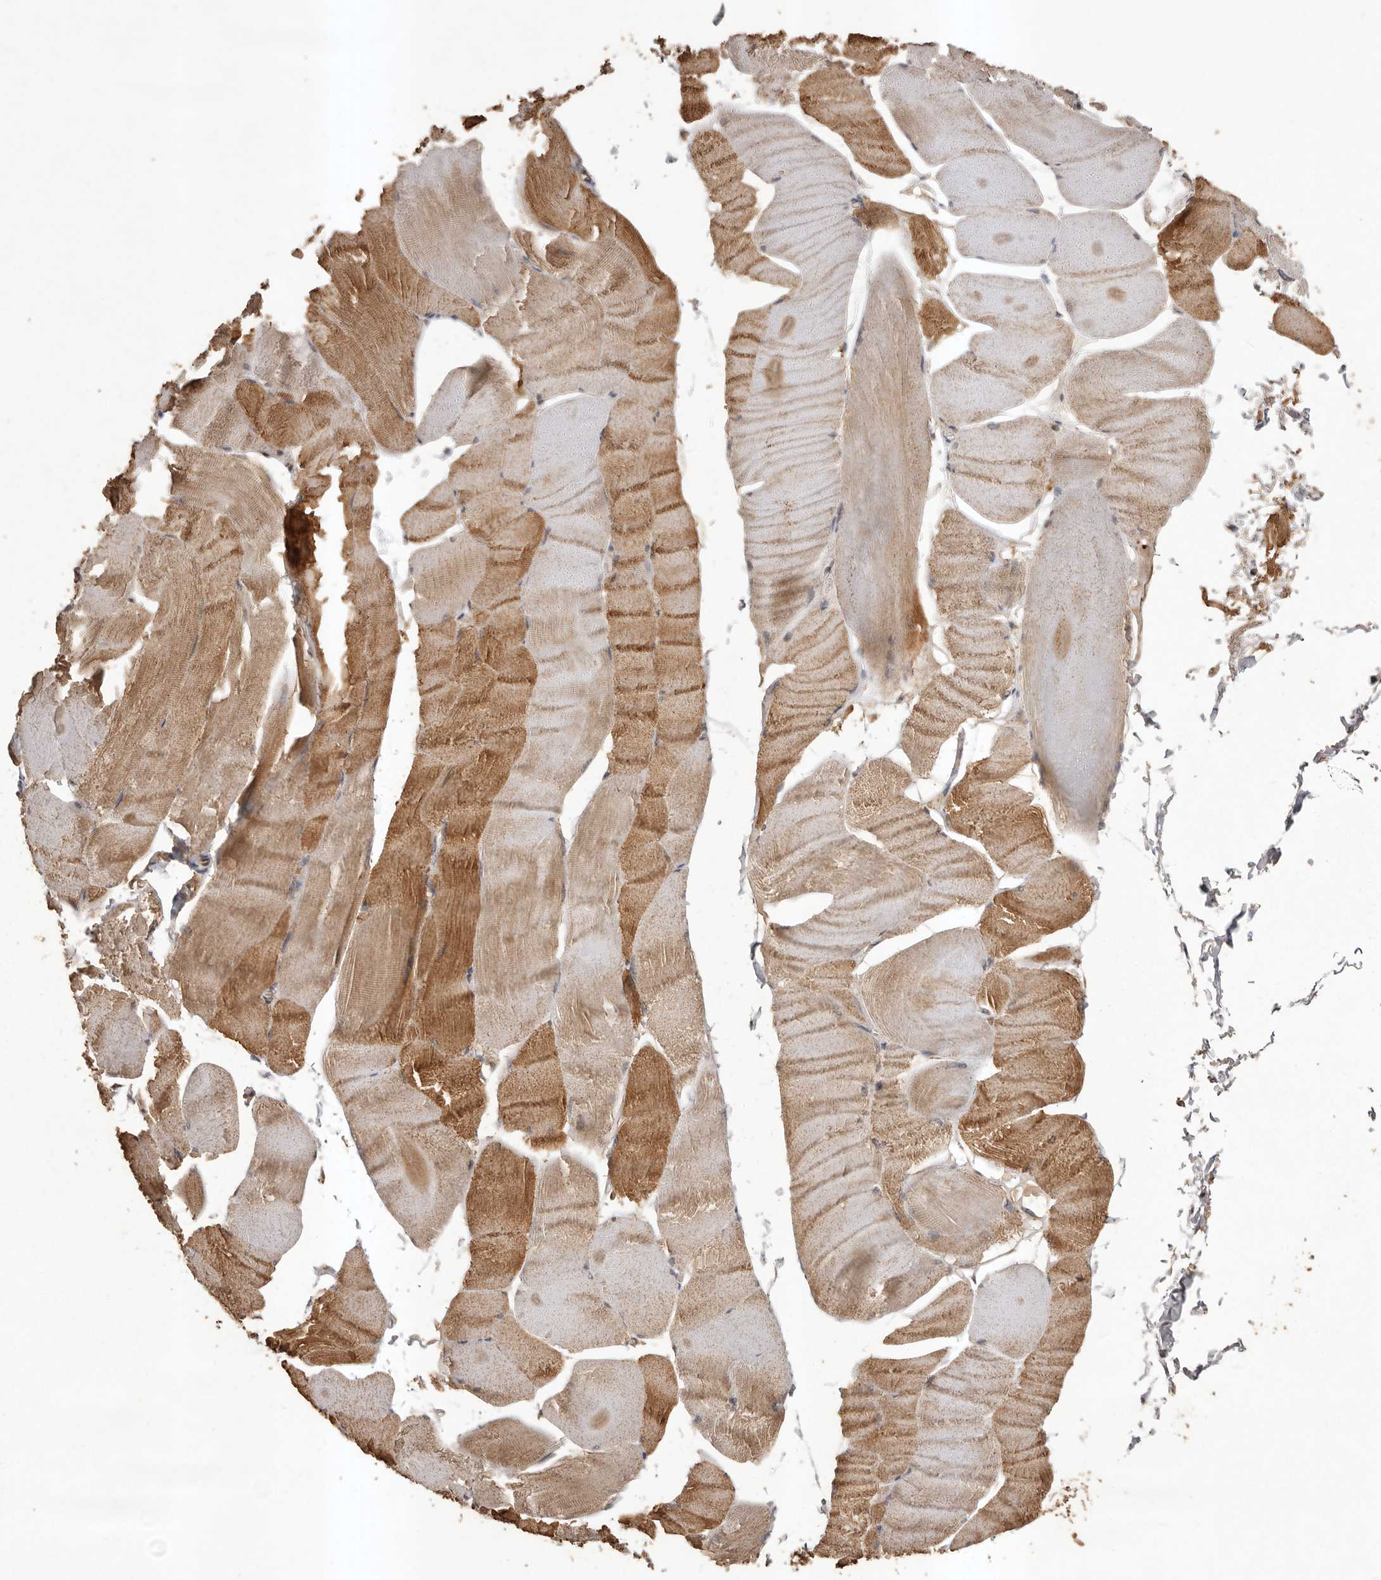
{"staining": {"intensity": "moderate", "quantity": ">75%", "location": "cytoplasmic/membranous"}, "tissue": "skeletal muscle", "cell_type": "Myocytes", "image_type": "normal", "snomed": [{"axis": "morphology", "description": "Normal tissue, NOS"}, {"axis": "morphology", "description": "Basal cell carcinoma"}, {"axis": "topography", "description": "Skeletal muscle"}], "caption": "Immunohistochemical staining of benign skeletal muscle demonstrates moderate cytoplasmic/membranous protein positivity in approximately >75% of myocytes. Nuclei are stained in blue.", "gene": "SLC22A3", "patient": {"sex": "female", "age": 64}}